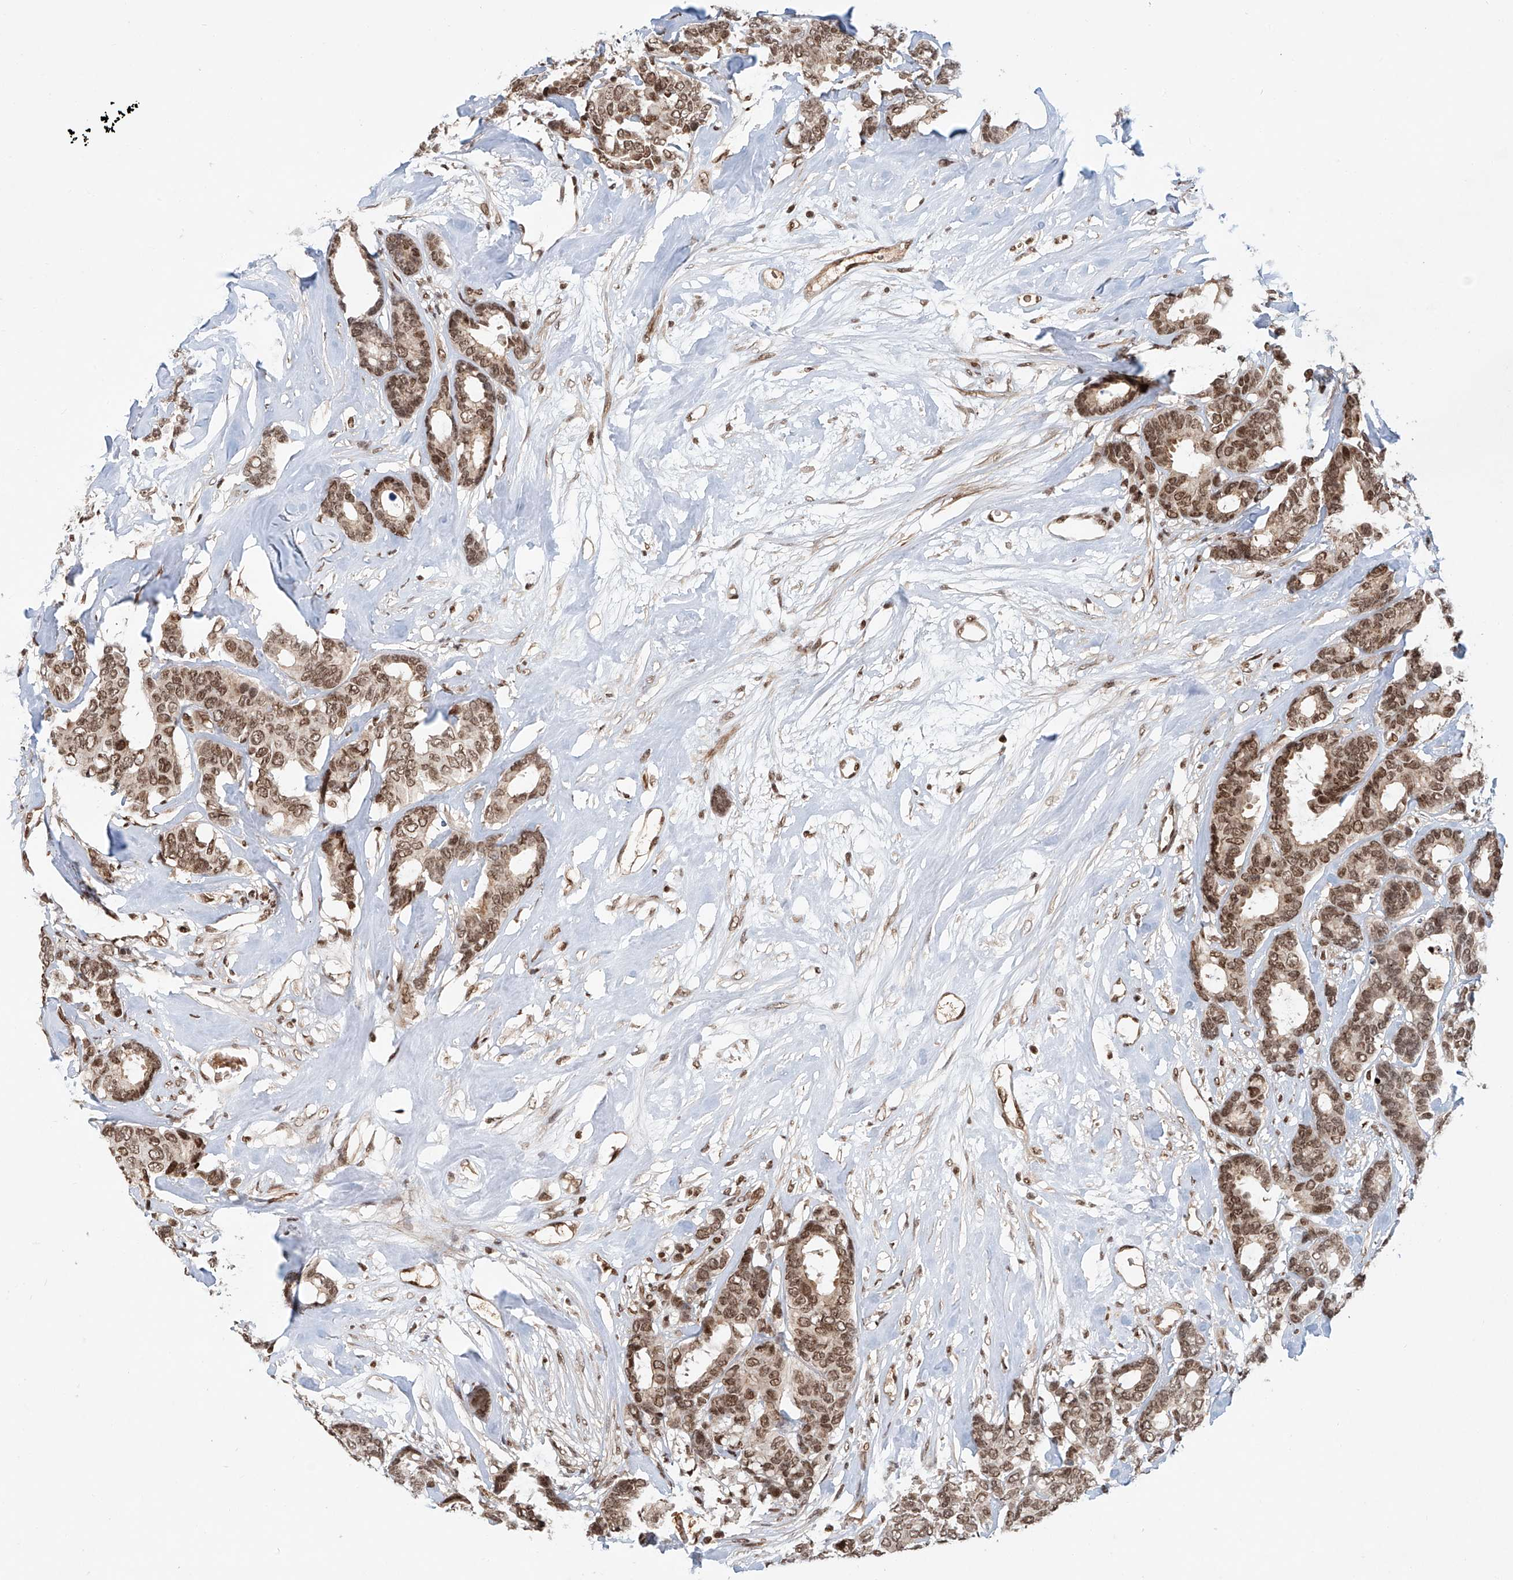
{"staining": {"intensity": "moderate", "quantity": ">75%", "location": "nuclear"}, "tissue": "breast cancer", "cell_type": "Tumor cells", "image_type": "cancer", "snomed": [{"axis": "morphology", "description": "Duct carcinoma"}, {"axis": "topography", "description": "Breast"}], "caption": "This is an image of immunohistochemistry (IHC) staining of infiltrating ductal carcinoma (breast), which shows moderate expression in the nuclear of tumor cells.", "gene": "ZNF470", "patient": {"sex": "female", "age": 87}}